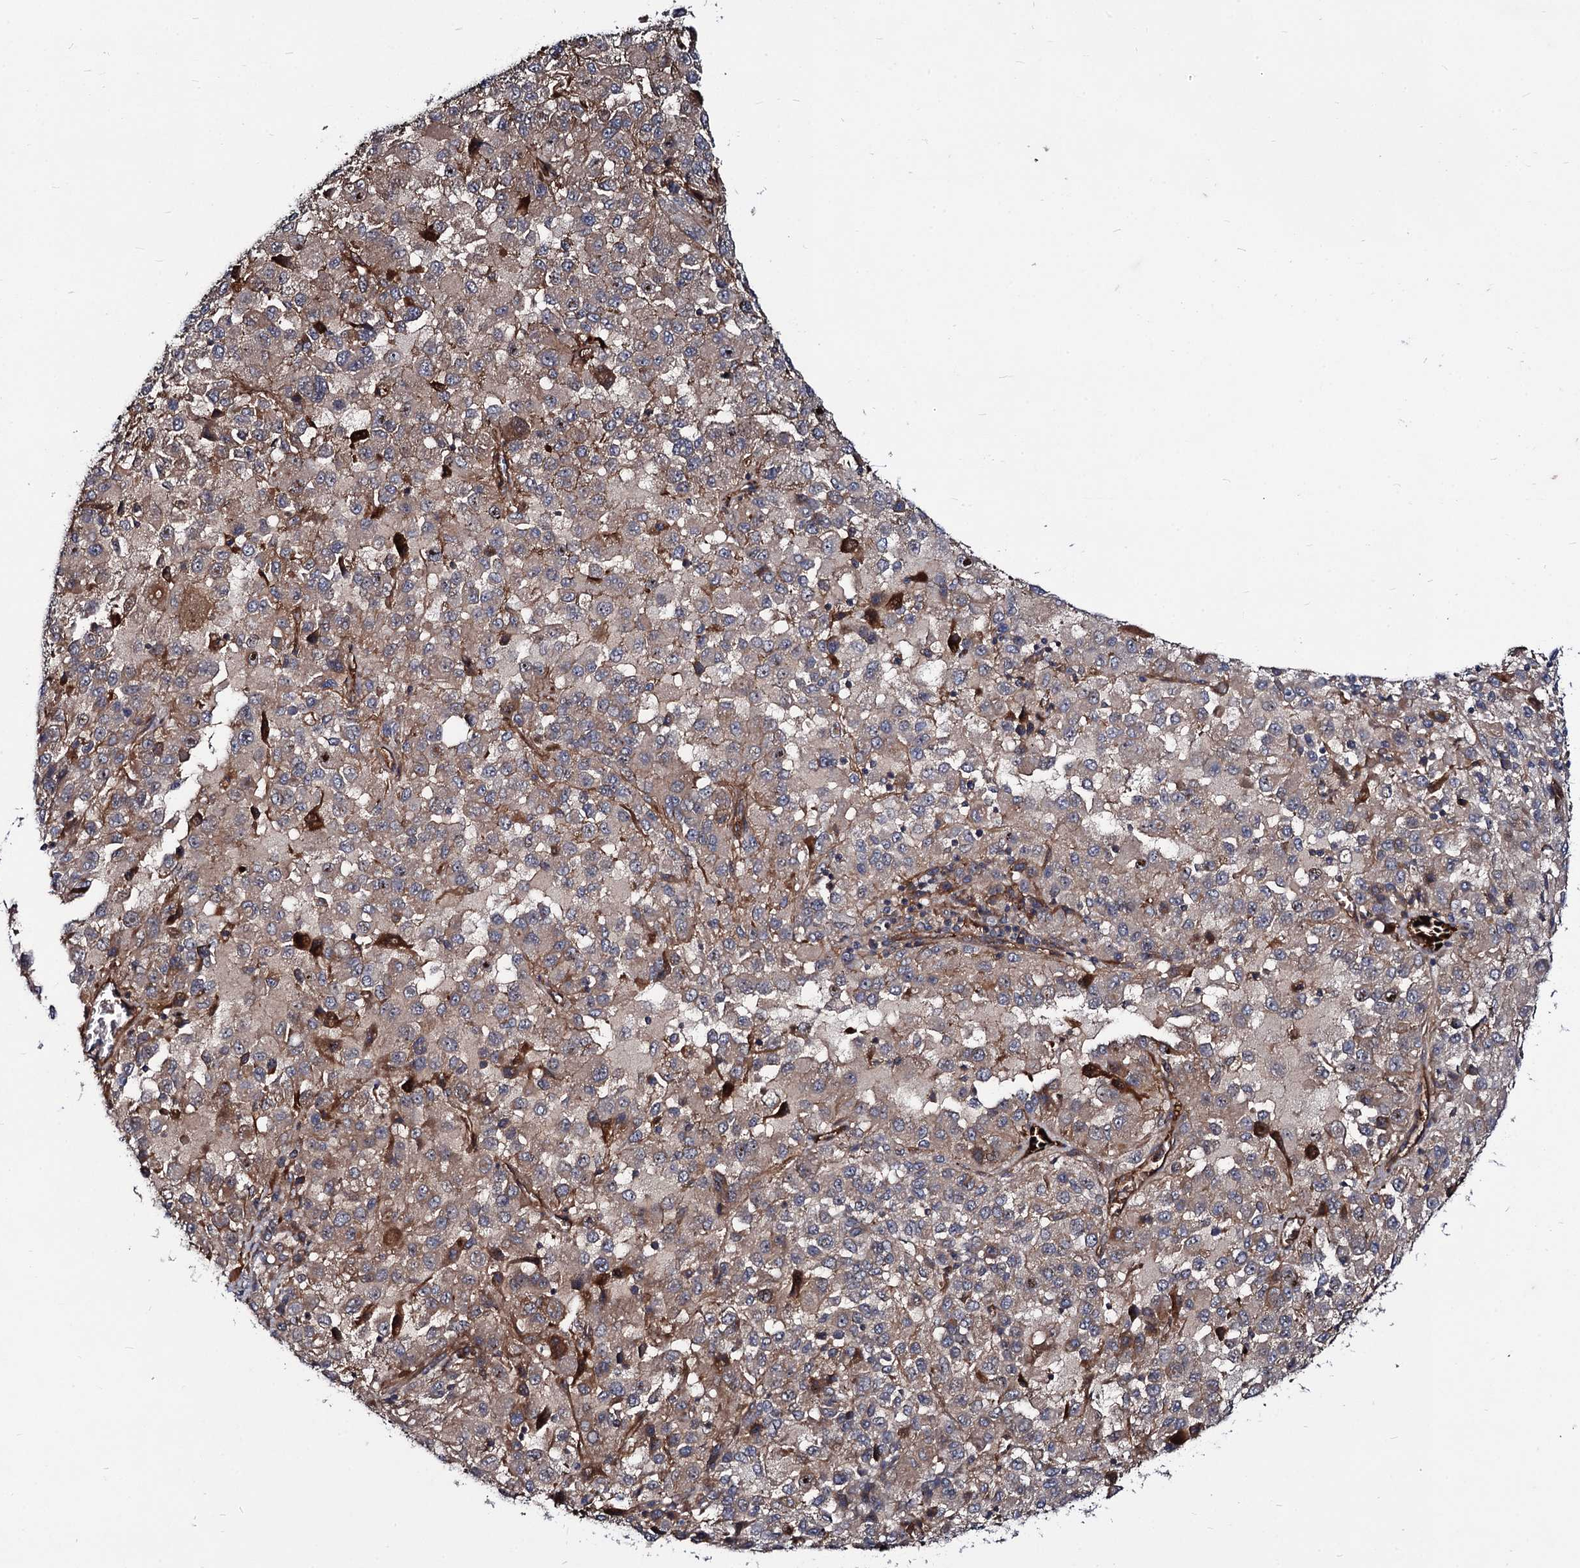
{"staining": {"intensity": "moderate", "quantity": "25%-75%", "location": "cytoplasmic/membranous"}, "tissue": "melanoma", "cell_type": "Tumor cells", "image_type": "cancer", "snomed": [{"axis": "morphology", "description": "Malignant melanoma, Metastatic site"}, {"axis": "topography", "description": "Lung"}], "caption": "Immunohistochemistry of melanoma exhibits medium levels of moderate cytoplasmic/membranous positivity in approximately 25%-75% of tumor cells.", "gene": "KXD1", "patient": {"sex": "male", "age": 64}}